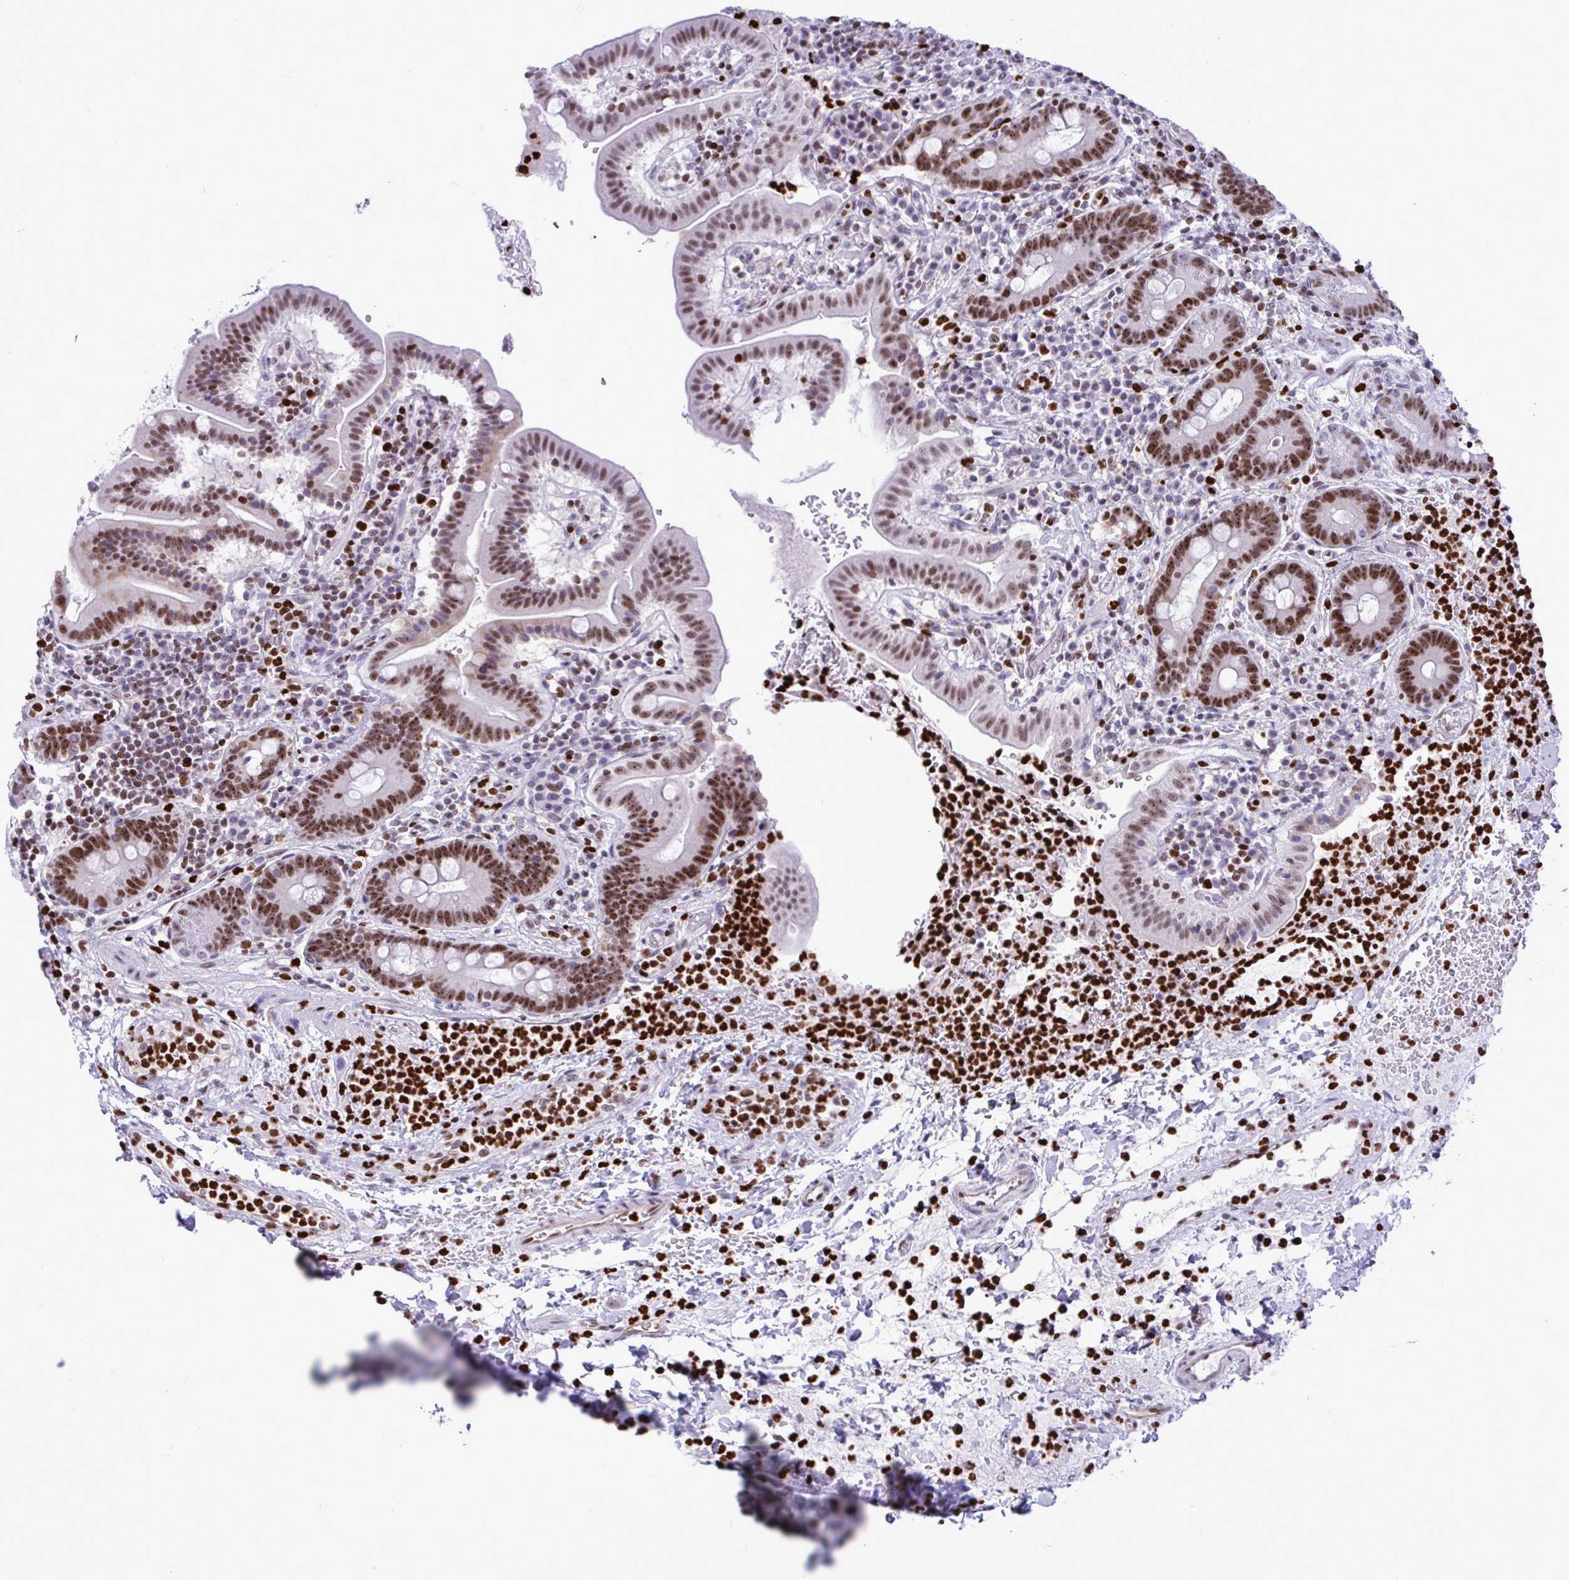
{"staining": {"intensity": "moderate", "quantity": "25%-75%", "location": "nuclear"}, "tissue": "small intestine", "cell_type": "Glandular cells", "image_type": "normal", "snomed": [{"axis": "morphology", "description": "Normal tissue, NOS"}, {"axis": "topography", "description": "Small intestine"}], "caption": "Glandular cells reveal moderate nuclear expression in about 25%-75% of cells in benign small intestine.", "gene": "HMGB2", "patient": {"sex": "male", "age": 26}}